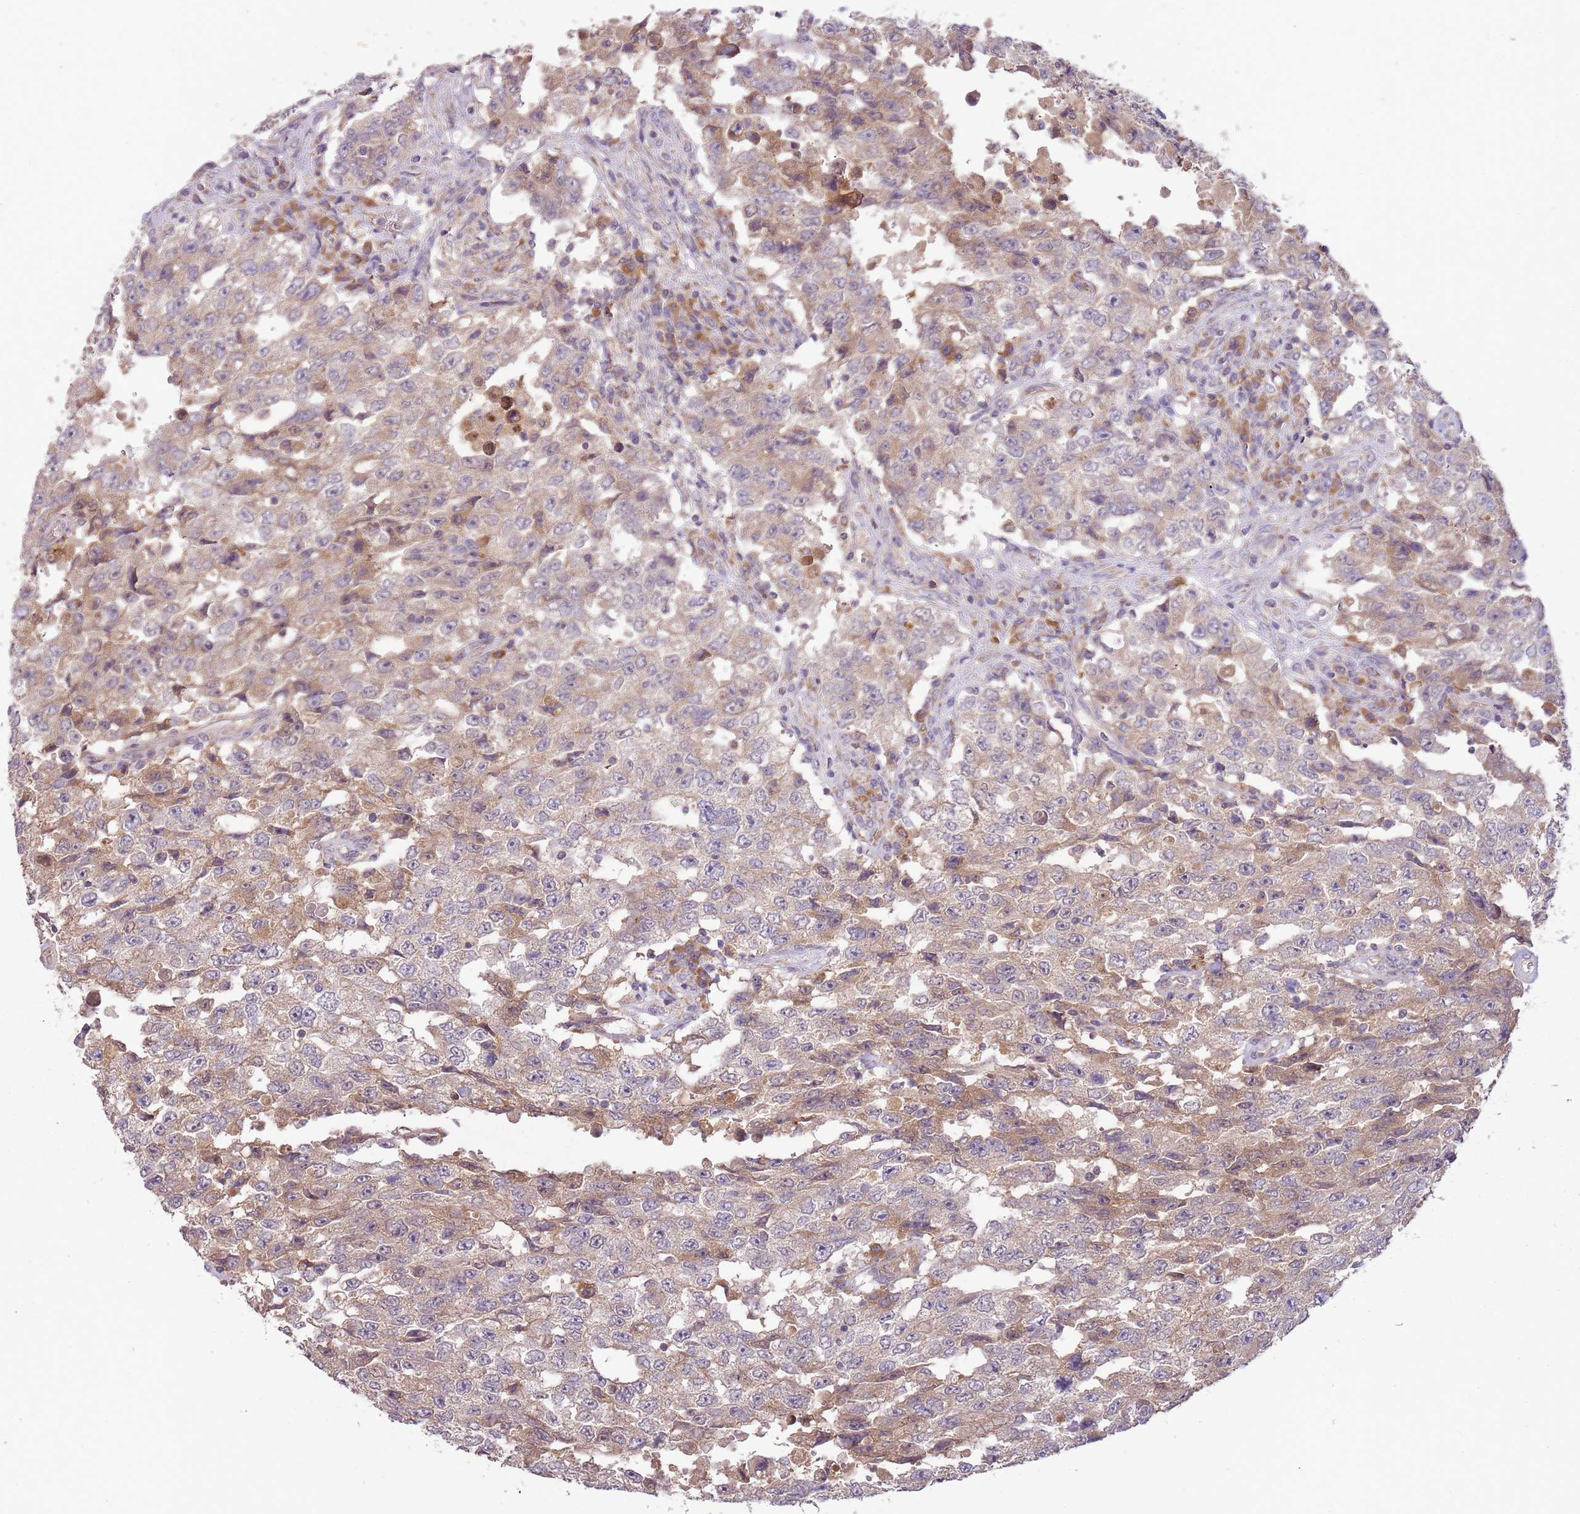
{"staining": {"intensity": "weak", "quantity": "25%-75%", "location": "cytoplasmic/membranous"}, "tissue": "testis cancer", "cell_type": "Tumor cells", "image_type": "cancer", "snomed": [{"axis": "morphology", "description": "Carcinoma, Embryonal, NOS"}, {"axis": "topography", "description": "Testis"}], "caption": "Immunohistochemistry image of human testis embryonal carcinoma stained for a protein (brown), which shows low levels of weak cytoplasmic/membranous expression in approximately 25%-75% of tumor cells.", "gene": "FECH", "patient": {"sex": "male", "age": 26}}